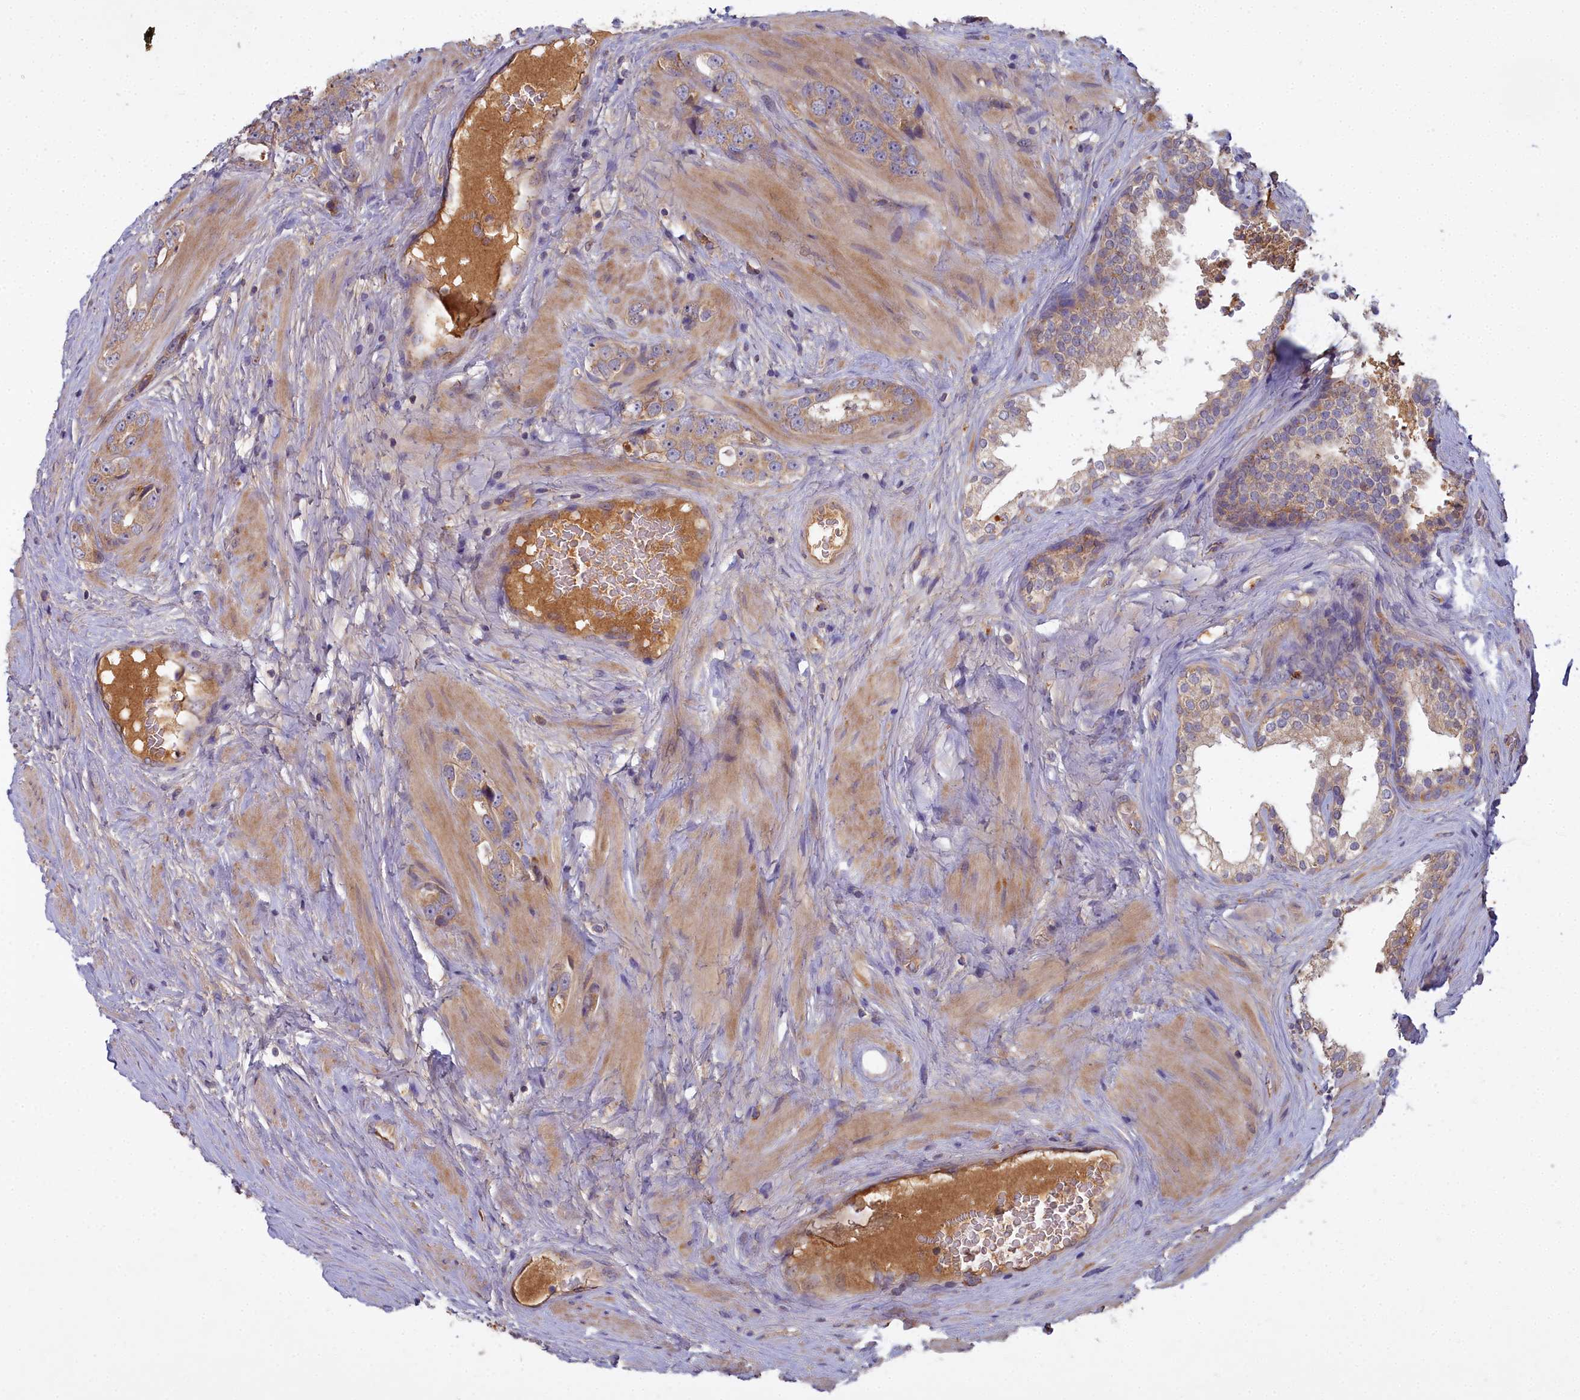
{"staining": {"intensity": "moderate", "quantity": ">75%", "location": "cytoplasmic/membranous"}, "tissue": "prostate cancer", "cell_type": "Tumor cells", "image_type": "cancer", "snomed": [{"axis": "morphology", "description": "Adenocarcinoma, High grade"}, {"axis": "topography", "description": "Prostate"}], "caption": "Protein staining of prostate cancer (high-grade adenocarcinoma) tissue demonstrates moderate cytoplasmic/membranous expression in about >75% of tumor cells. The staining was performed using DAB, with brown indicating positive protein expression. Nuclei are stained blue with hematoxylin.", "gene": "CCDC167", "patient": {"sex": "male", "age": 56}}